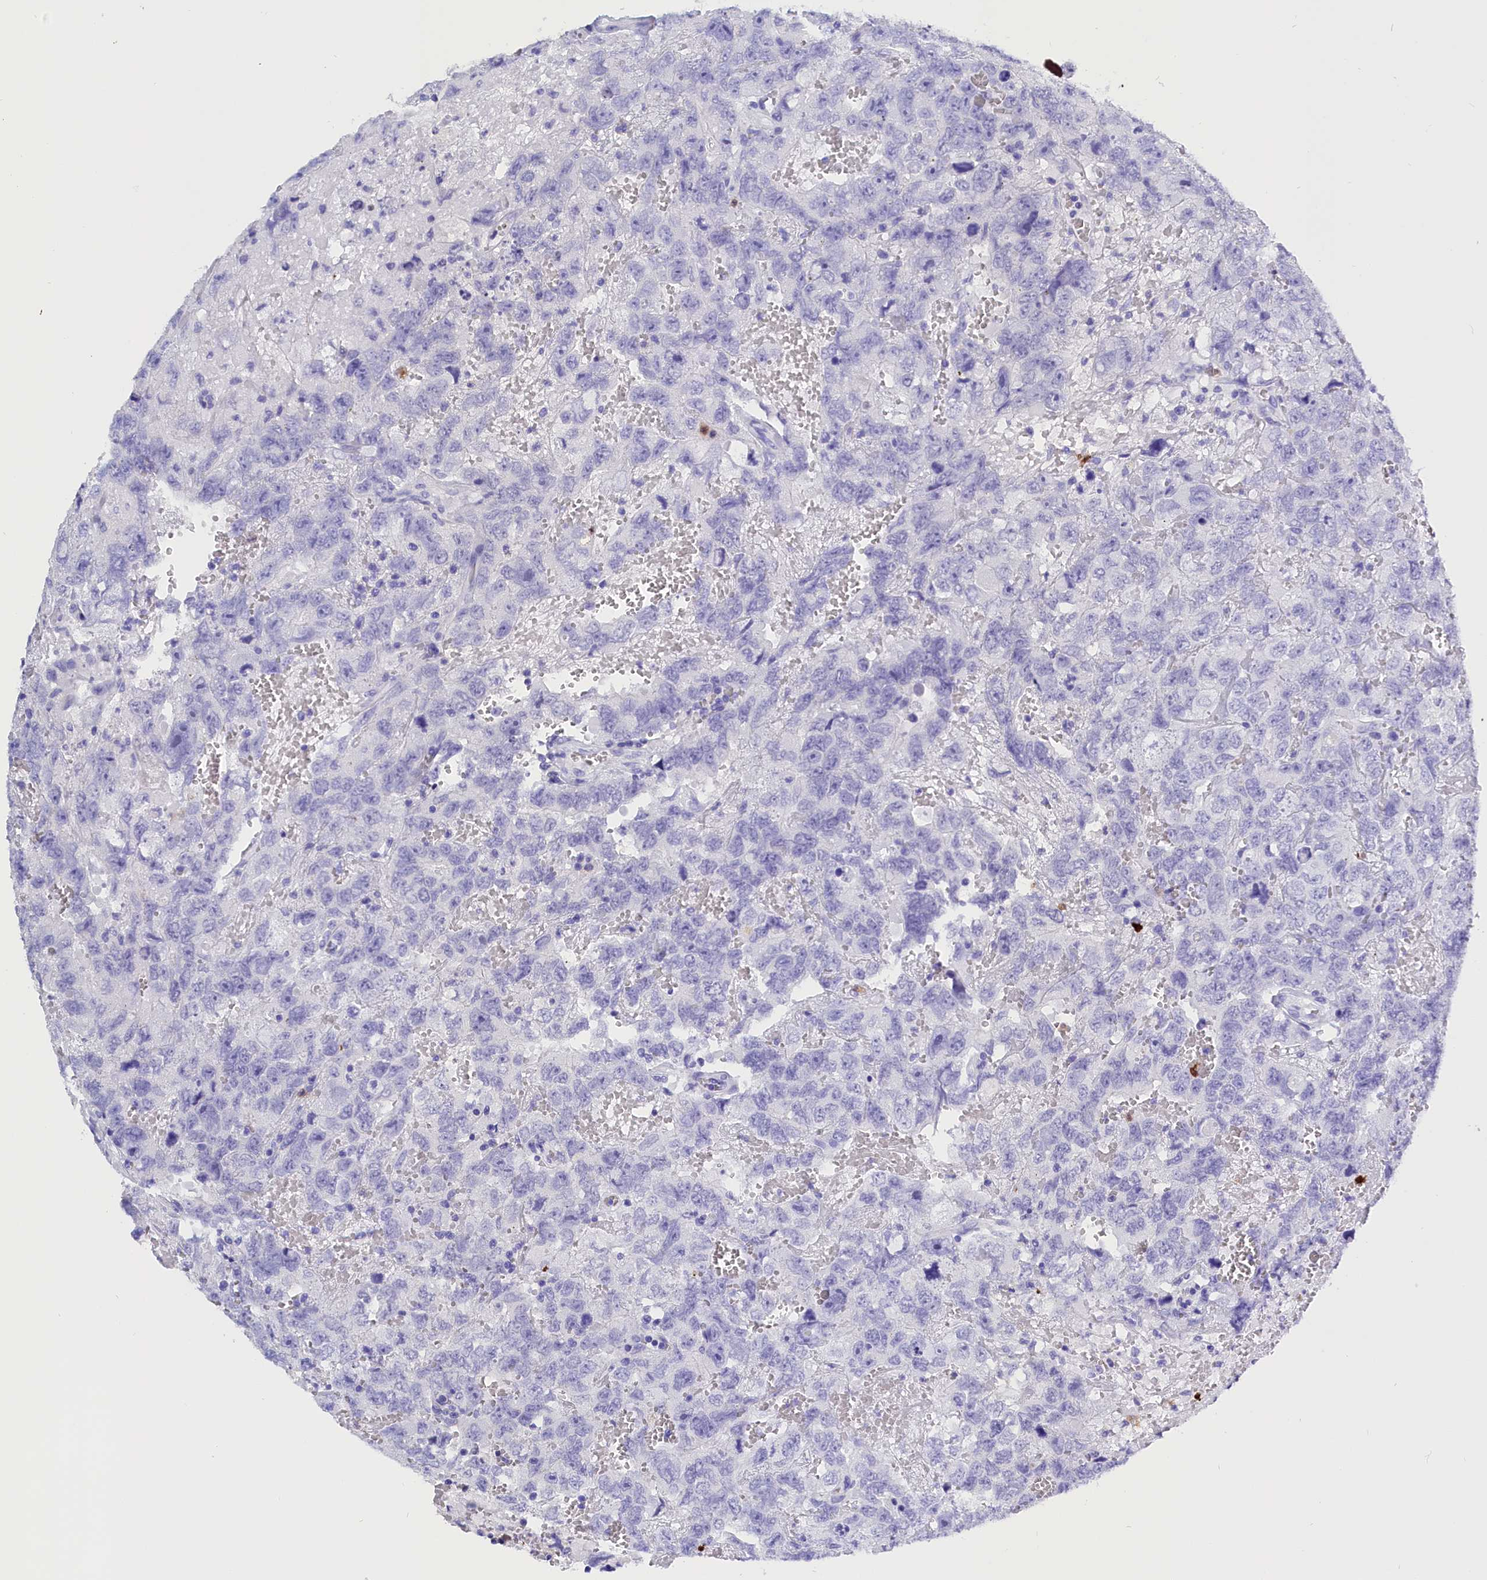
{"staining": {"intensity": "negative", "quantity": "none", "location": "none"}, "tissue": "testis cancer", "cell_type": "Tumor cells", "image_type": "cancer", "snomed": [{"axis": "morphology", "description": "Carcinoma, Embryonal, NOS"}, {"axis": "topography", "description": "Testis"}], "caption": "The image shows no significant staining in tumor cells of testis cancer (embryonal carcinoma).", "gene": "CLC", "patient": {"sex": "male", "age": 45}}